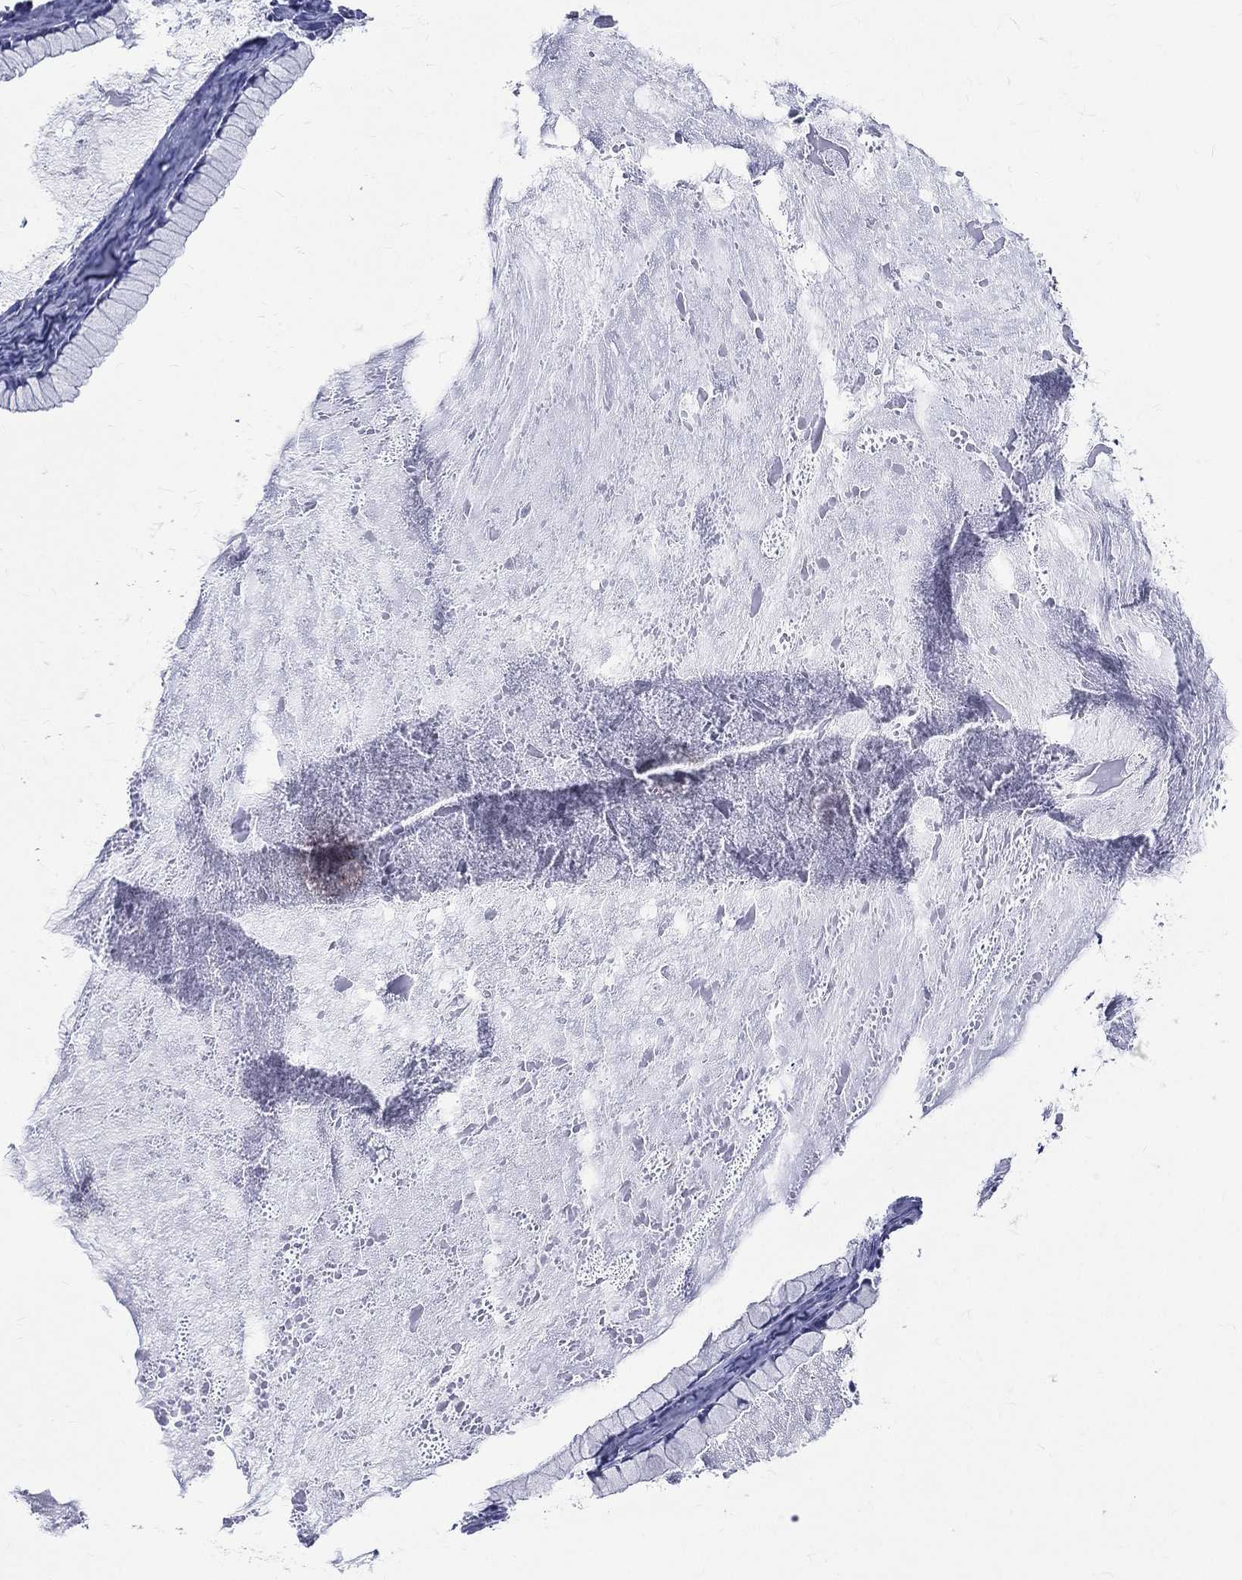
{"staining": {"intensity": "negative", "quantity": "none", "location": "none"}, "tissue": "ovarian cancer", "cell_type": "Tumor cells", "image_type": "cancer", "snomed": [{"axis": "morphology", "description": "Cystadenocarcinoma, mucinous, NOS"}, {"axis": "topography", "description": "Ovary"}], "caption": "This is an immunohistochemistry (IHC) histopathology image of human mucinous cystadenocarcinoma (ovarian). There is no positivity in tumor cells.", "gene": "DLG4", "patient": {"sex": "female", "age": 41}}